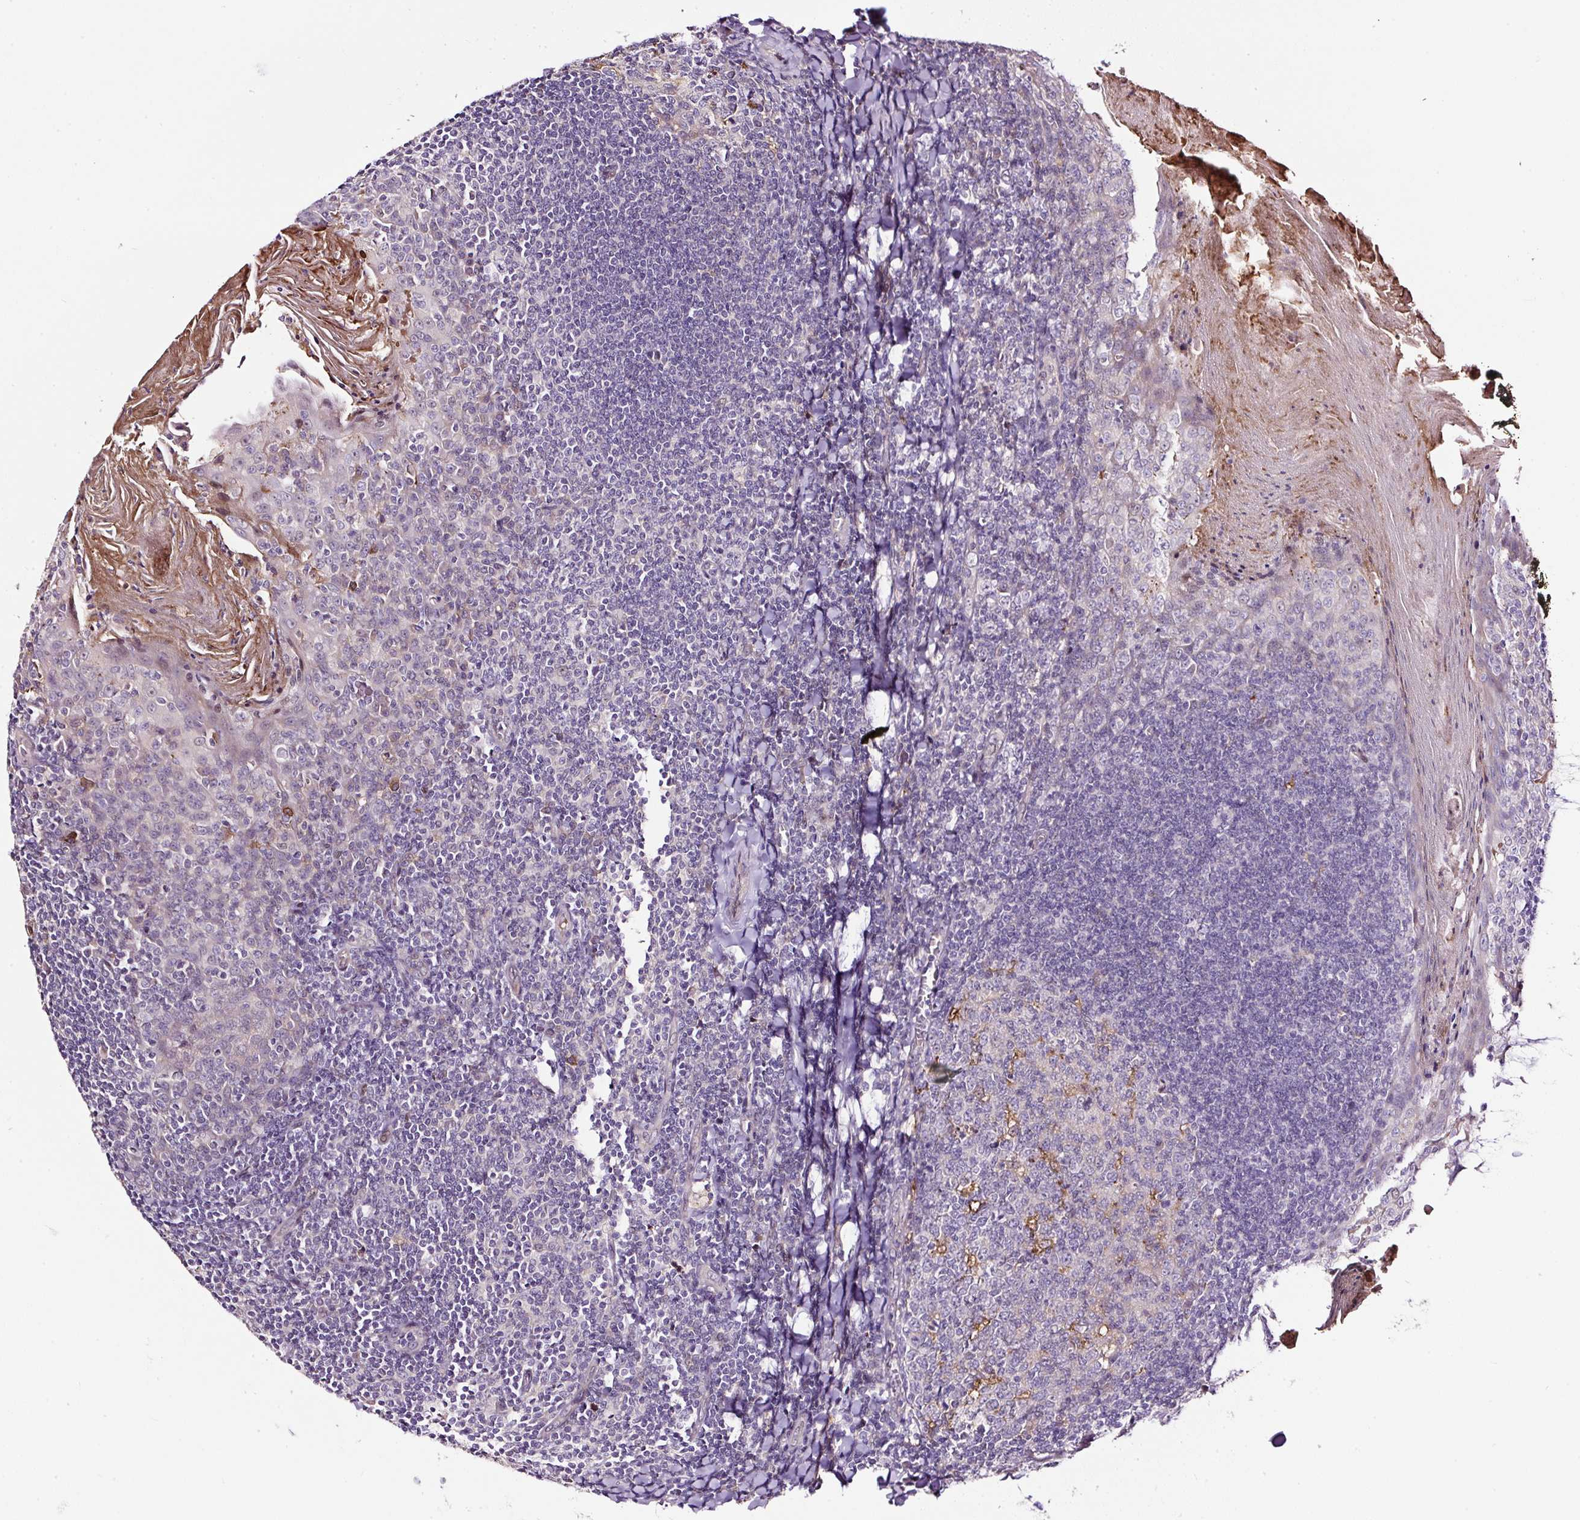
{"staining": {"intensity": "negative", "quantity": "none", "location": "none"}, "tissue": "tonsil", "cell_type": "Germinal center cells", "image_type": "normal", "snomed": [{"axis": "morphology", "description": "Normal tissue, NOS"}, {"axis": "topography", "description": "Tonsil"}], "caption": "Immunohistochemistry image of normal tonsil: tonsil stained with DAB exhibits no significant protein expression in germinal center cells.", "gene": "LRRC24", "patient": {"sex": "male", "age": 27}}